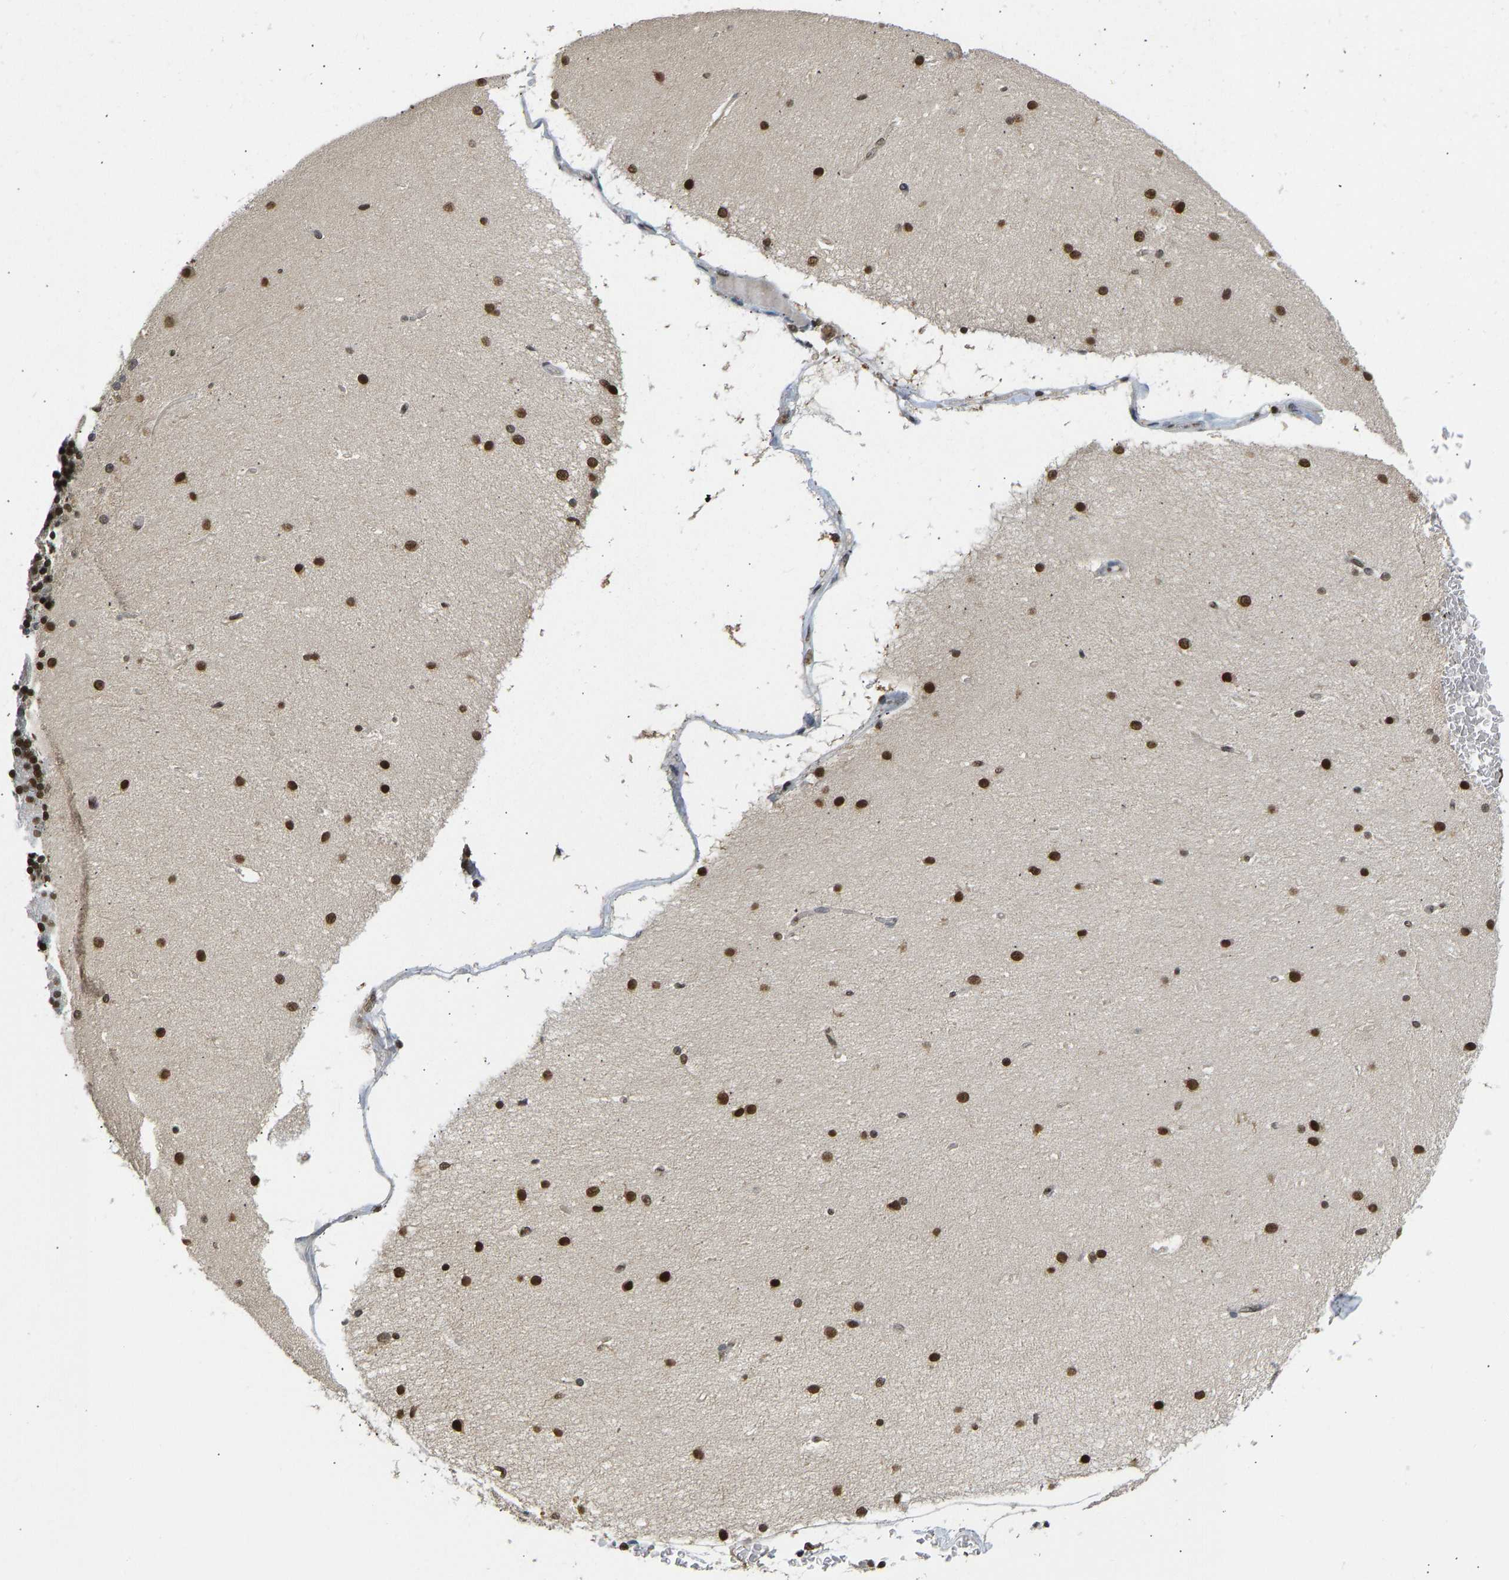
{"staining": {"intensity": "strong", "quantity": ">75%", "location": "nuclear"}, "tissue": "cerebellum", "cell_type": "Cells in granular layer", "image_type": "normal", "snomed": [{"axis": "morphology", "description": "Normal tissue, NOS"}, {"axis": "topography", "description": "Cerebellum"}], "caption": "Unremarkable cerebellum reveals strong nuclear staining in approximately >75% of cells in granular layer Immunohistochemistry (ihc) stains the protein of interest in brown and the nuclei are stained blue..", "gene": "ZSCAN20", "patient": {"sex": "female", "age": 54}}